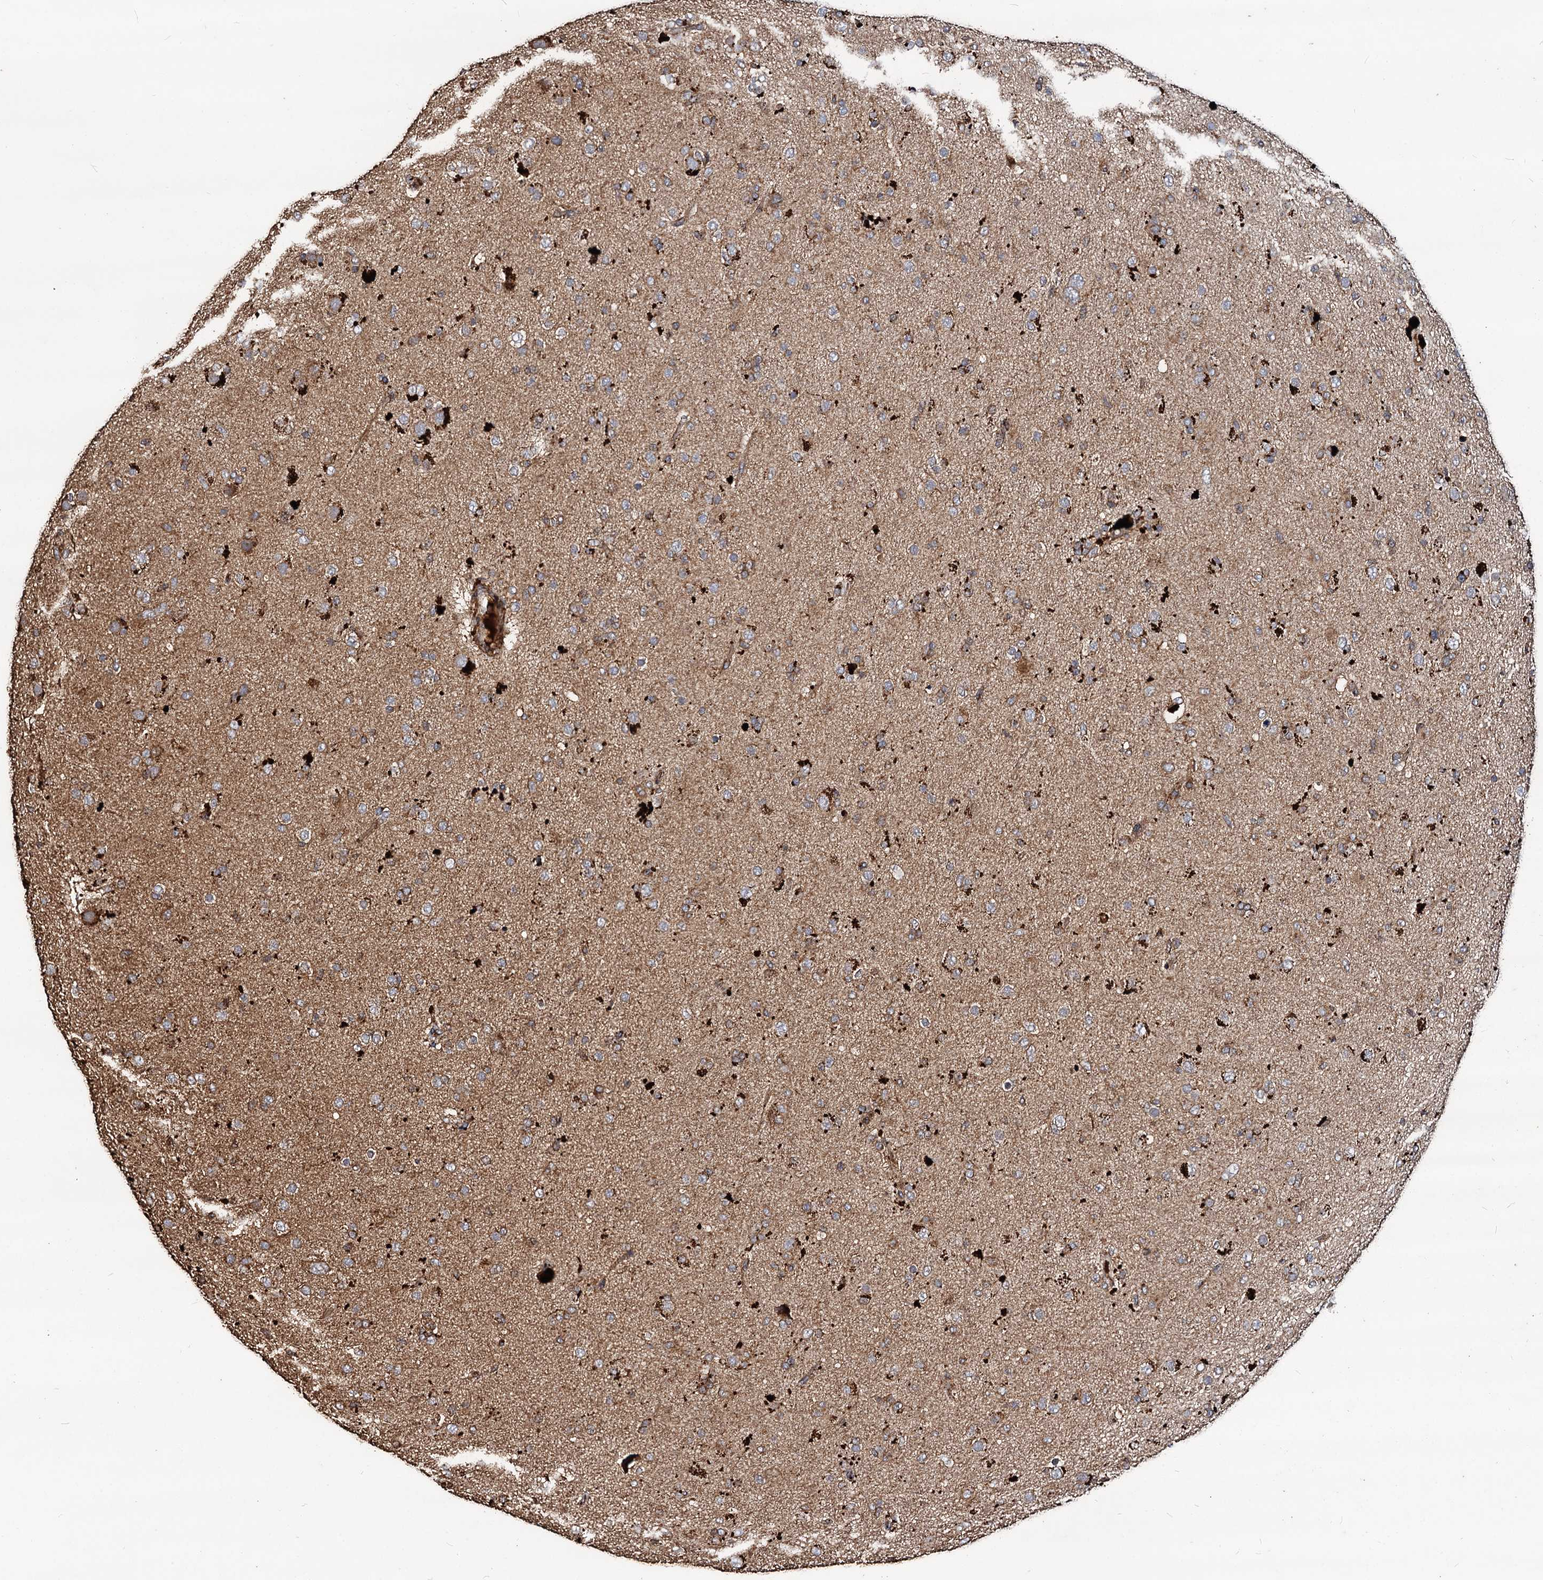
{"staining": {"intensity": "moderate", "quantity": "<25%", "location": "cytoplasmic/membranous"}, "tissue": "glioma", "cell_type": "Tumor cells", "image_type": "cancer", "snomed": [{"axis": "morphology", "description": "Glioma, malignant, Low grade"}, {"axis": "topography", "description": "Brain"}], "caption": "There is low levels of moderate cytoplasmic/membranous staining in tumor cells of glioma, as demonstrated by immunohistochemical staining (brown color).", "gene": "NOTCH2NLA", "patient": {"sex": "male", "age": 65}}